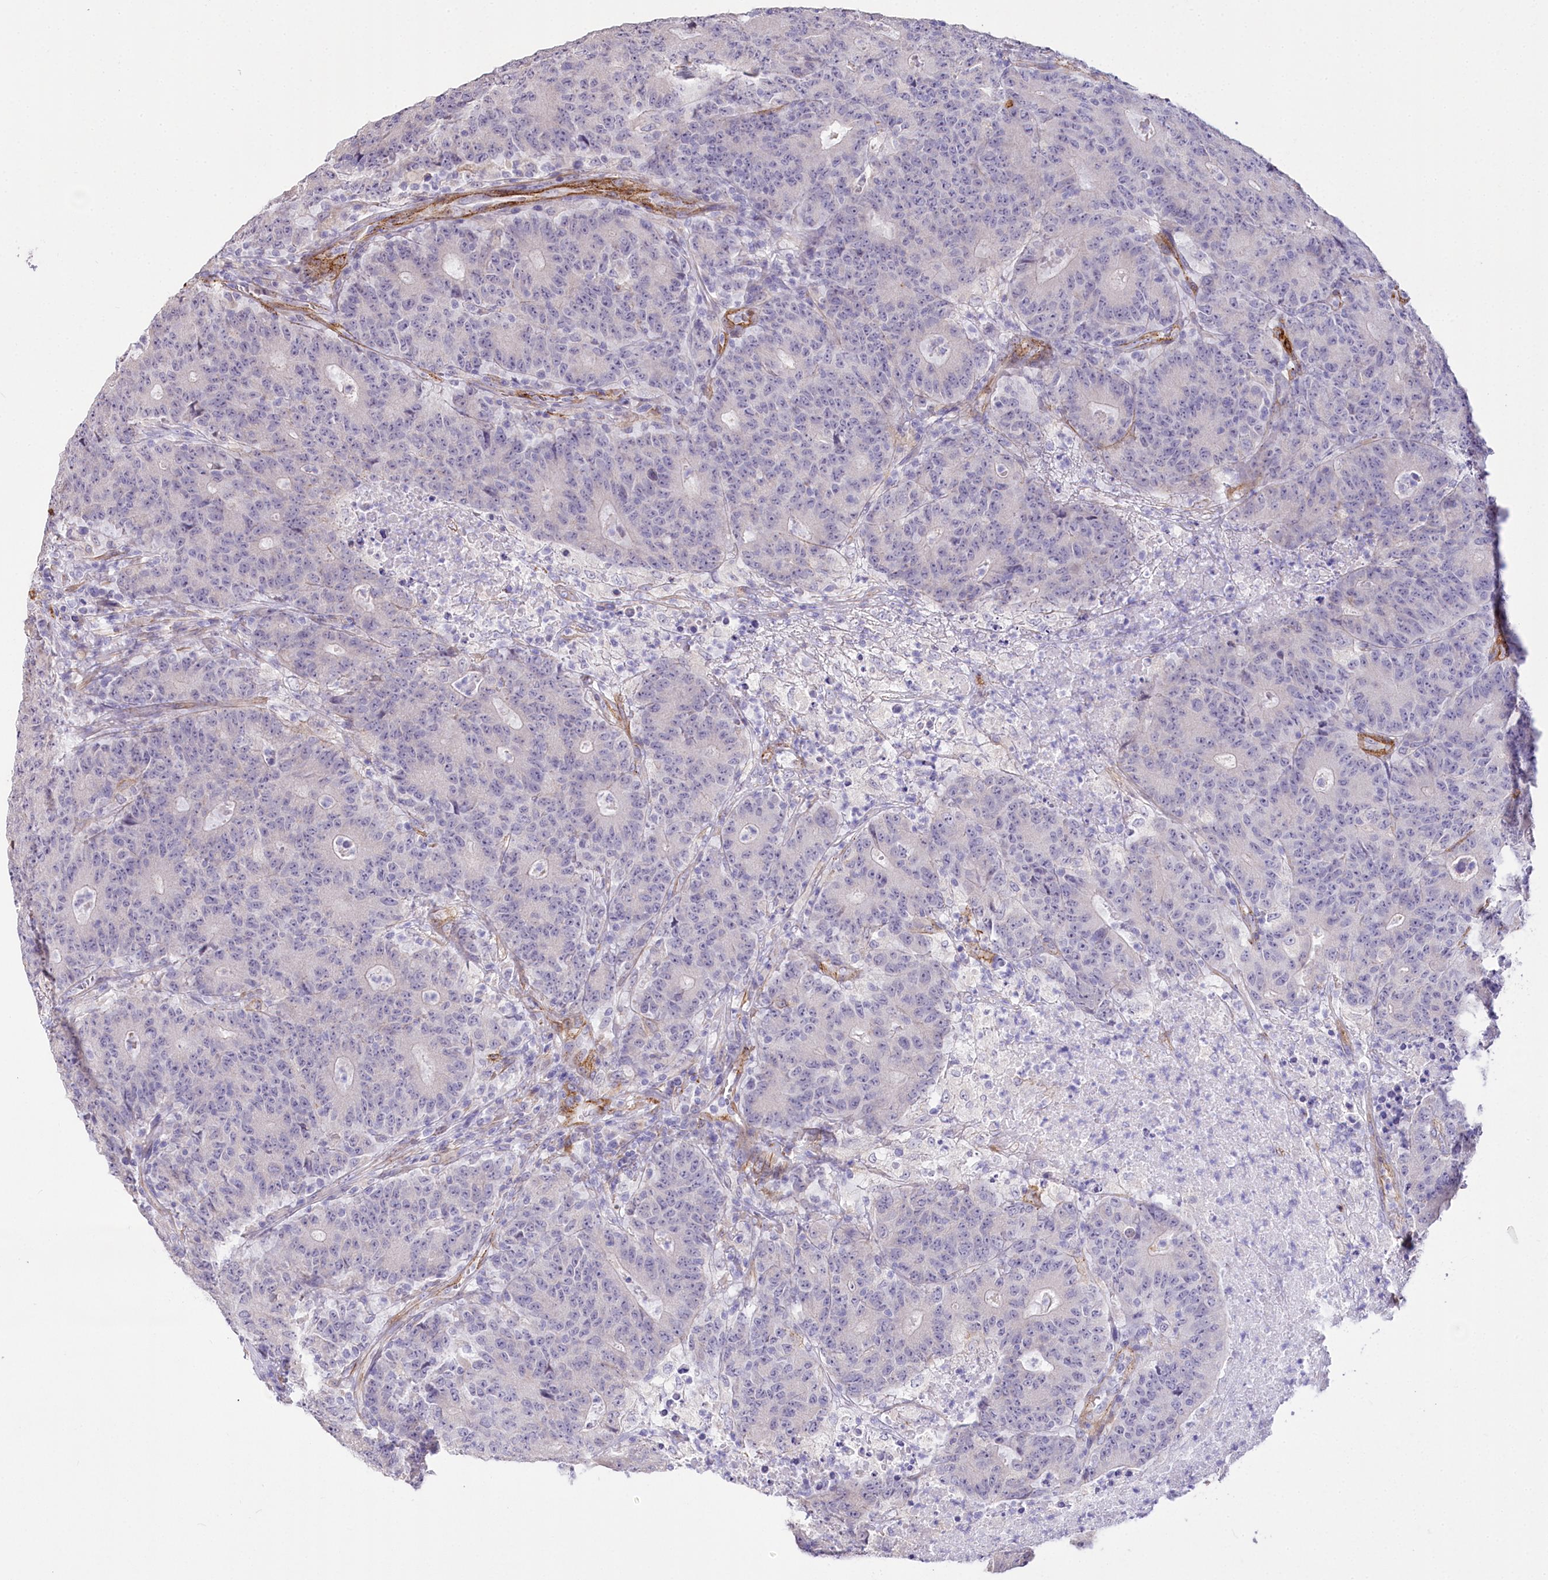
{"staining": {"intensity": "negative", "quantity": "none", "location": "none"}, "tissue": "colorectal cancer", "cell_type": "Tumor cells", "image_type": "cancer", "snomed": [{"axis": "morphology", "description": "Adenocarcinoma, NOS"}, {"axis": "topography", "description": "Colon"}], "caption": "Tumor cells show no significant positivity in colorectal cancer.", "gene": "SYNPO2", "patient": {"sex": "female", "age": 75}}